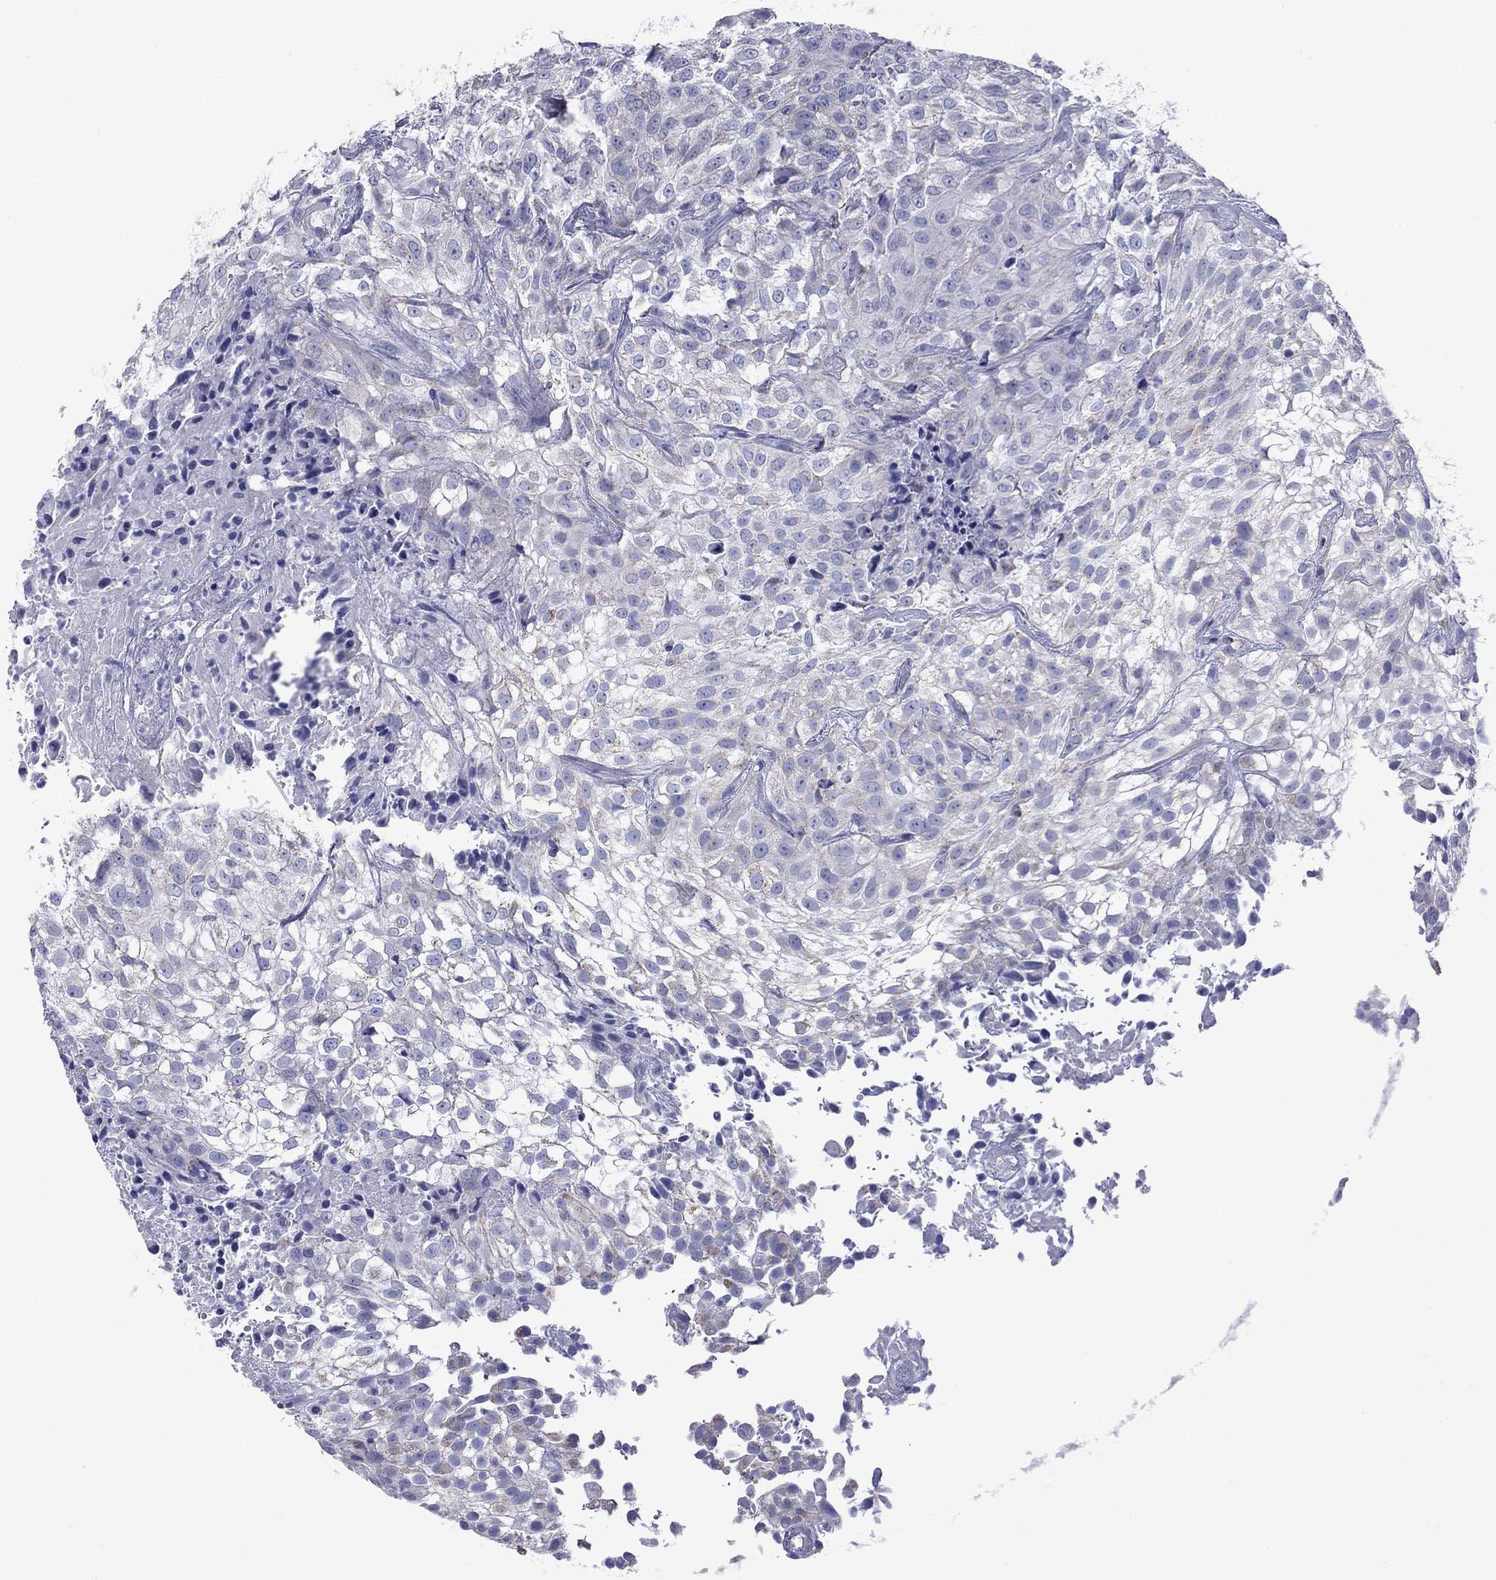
{"staining": {"intensity": "weak", "quantity": "<25%", "location": "cytoplasmic/membranous"}, "tissue": "urothelial cancer", "cell_type": "Tumor cells", "image_type": "cancer", "snomed": [{"axis": "morphology", "description": "Urothelial carcinoma, High grade"}, {"axis": "topography", "description": "Urinary bladder"}], "caption": "DAB immunohistochemical staining of high-grade urothelial carcinoma exhibits no significant expression in tumor cells.", "gene": "ACADSB", "patient": {"sex": "male", "age": 56}}